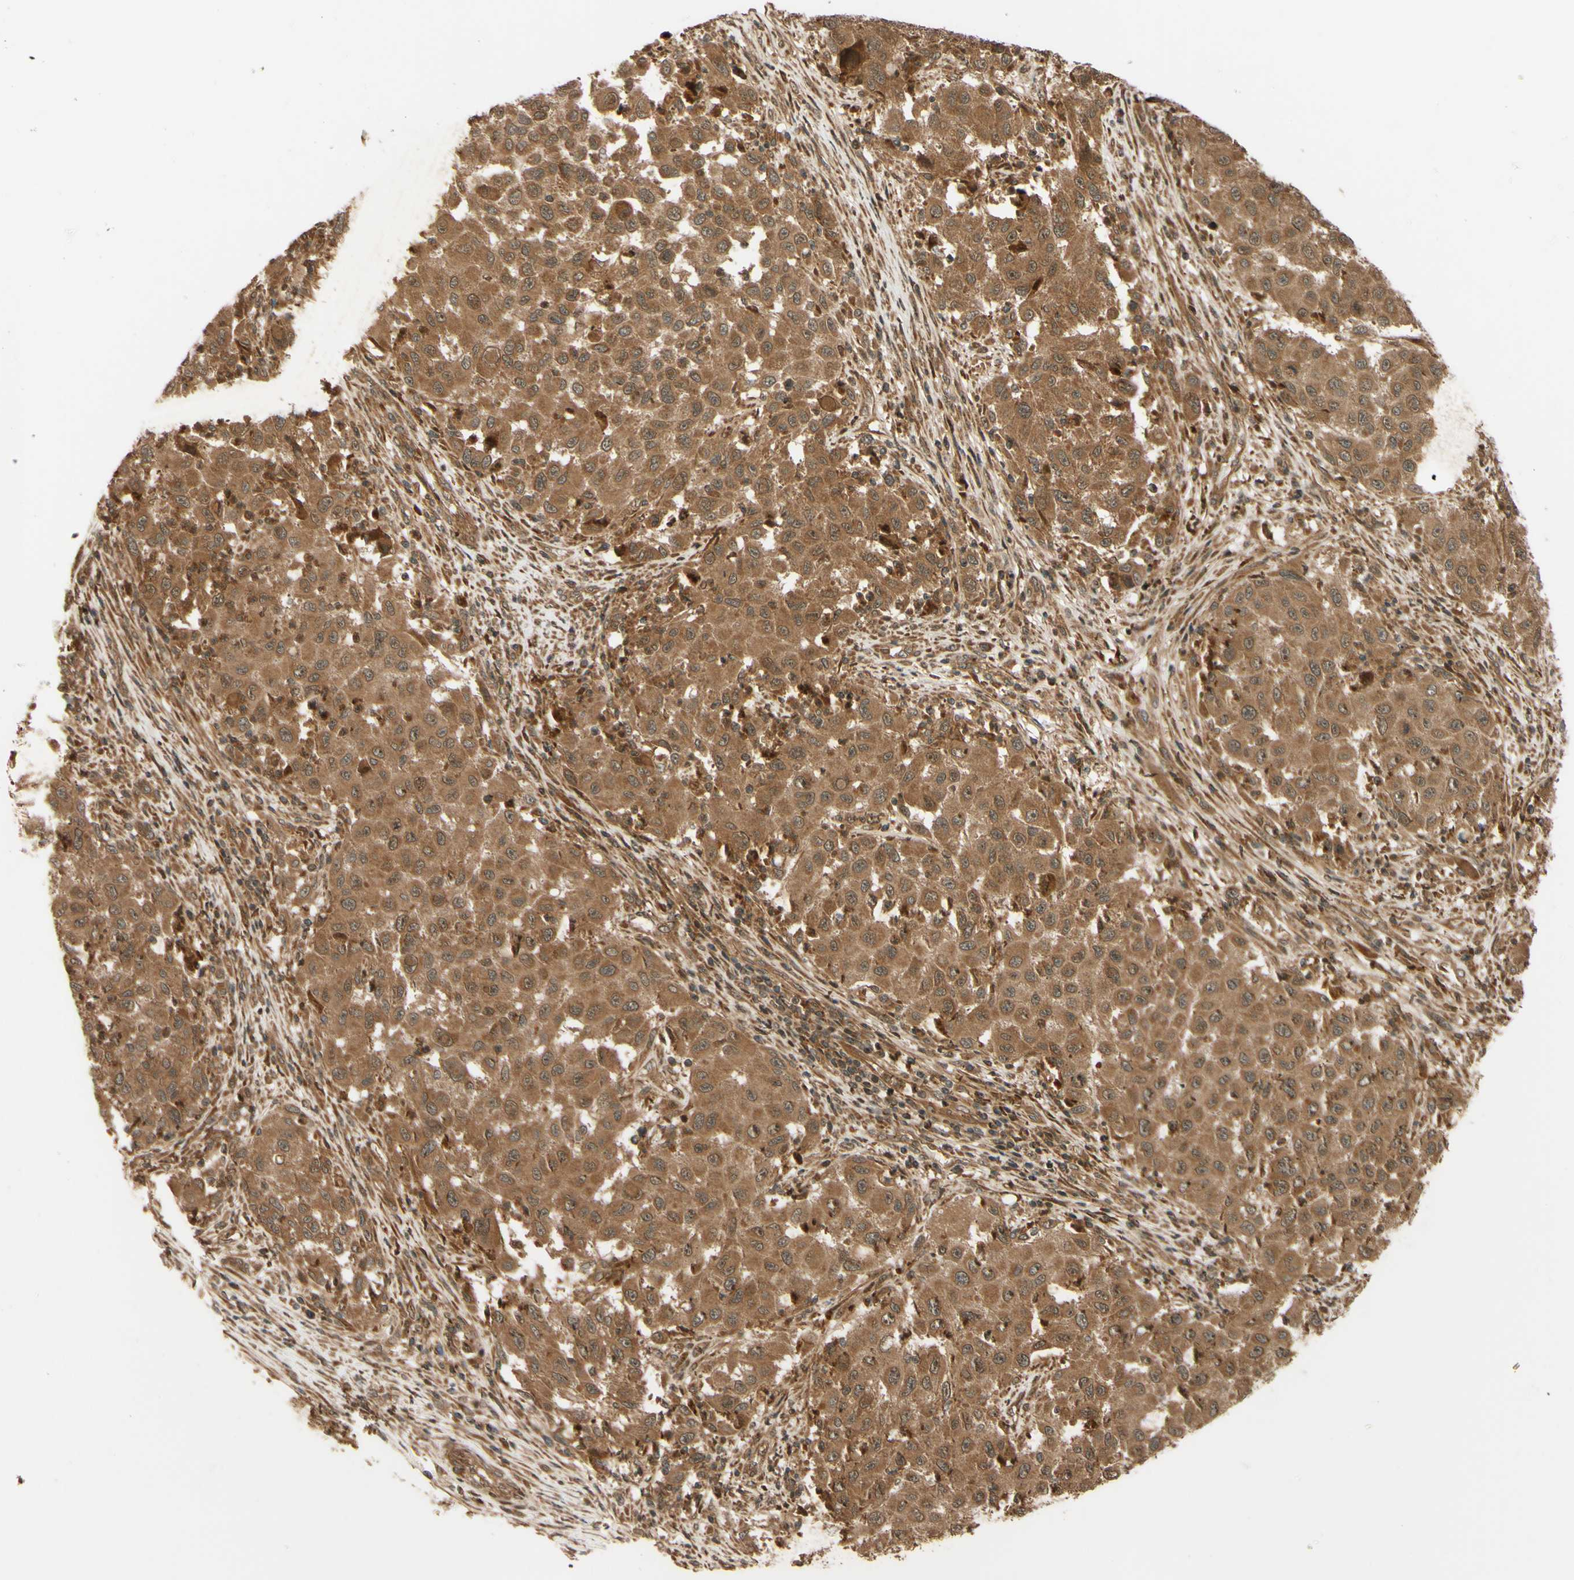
{"staining": {"intensity": "moderate", "quantity": ">75%", "location": "cytoplasmic/membranous"}, "tissue": "melanoma", "cell_type": "Tumor cells", "image_type": "cancer", "snomed": [{"axis": "morphology", "description": "Malignant melanoma, Metastatic site"}, {"axis": "topography", "description": "Lymph node"}], "caption": "This image demonstrates immunohistochemistry staining of human malignant melanoma (metastatic site), with medium moderate cytoplasmic/membranous expression in approximately >75% of tumor cells.", "gene": "RNF19A", "patient": {"sex": "male", "age": 61}}